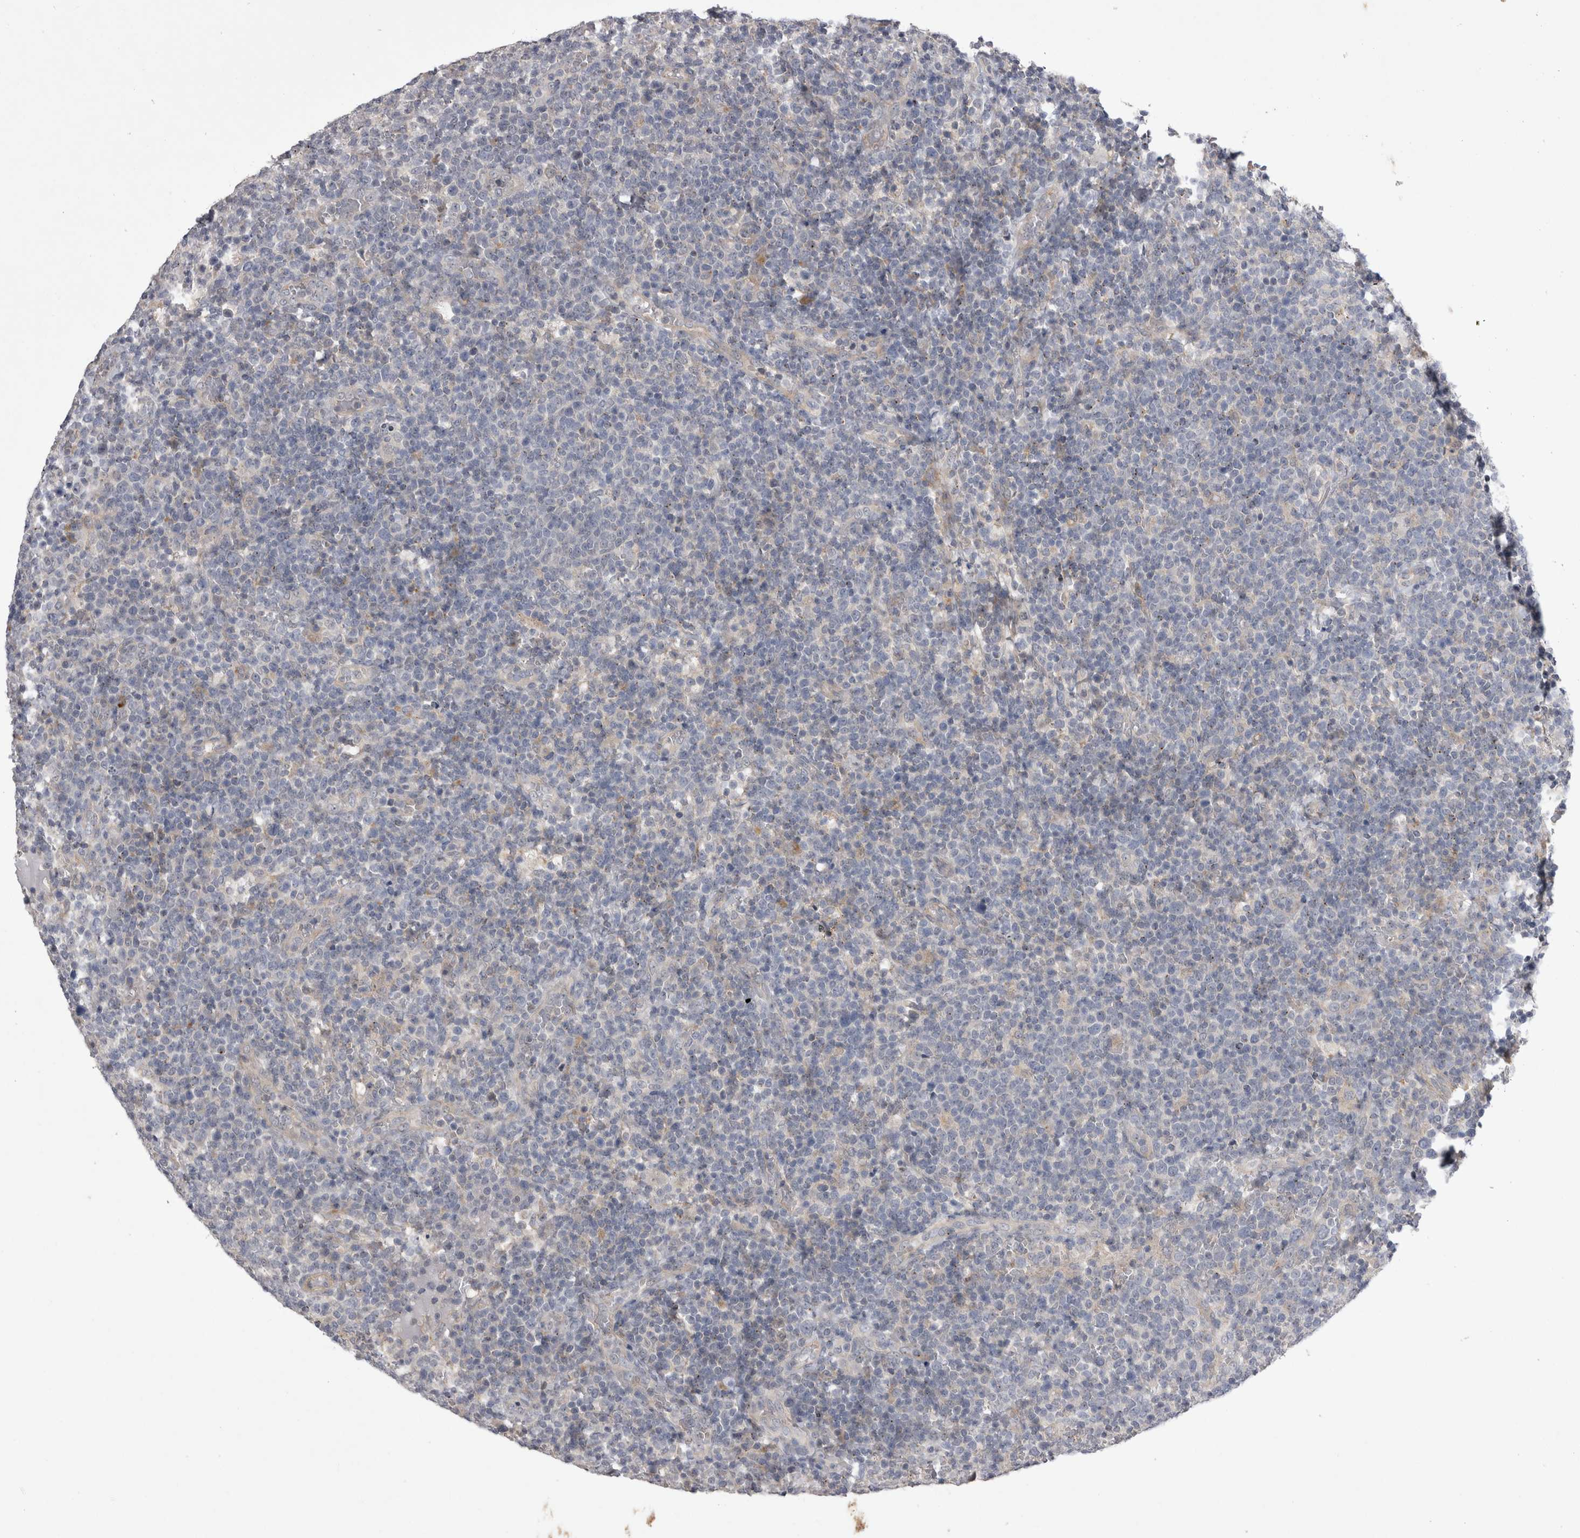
{"staining": {"intensity": "negative", "quantity": "none", "location": "none"}, "tissue": "lymphoma", "cell_type": "Tumor cells", "image_type": "cancer", "snomed": [{"axis": "morphology", "description": "Malignant lymphoma, non-Hodgkin's type, High grade"}, {"axis": "topography", "description": "Lymph node"}], "caption": "Immunohistochemistry (IHC) of lymphoma exhibits no expression in tumor cells.", "gene": "CTBS", "patient": {"sex": "male", "age": 61}}